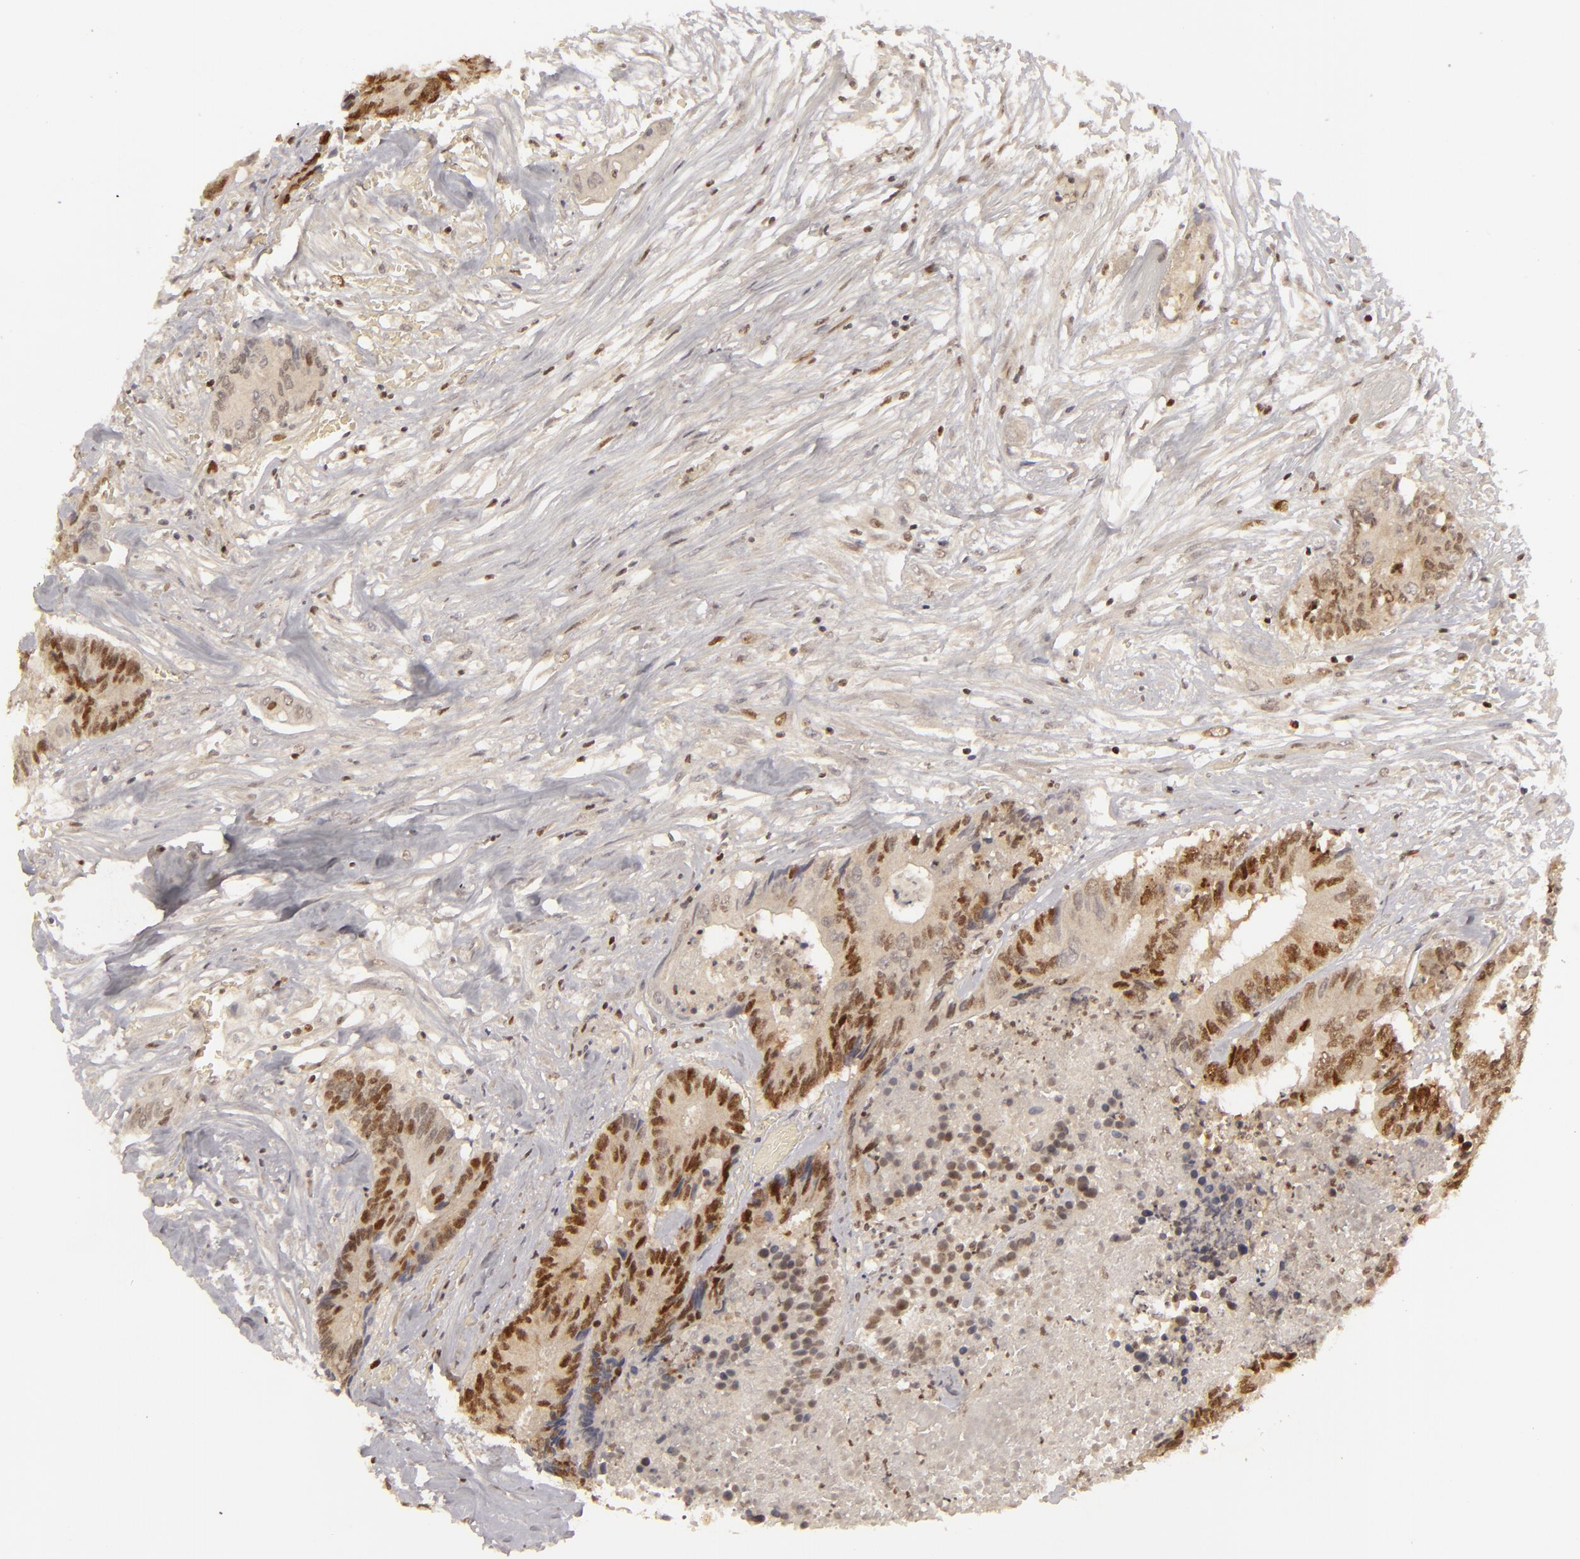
{"staining": {"intensity": "strong", "quantity": ">75%", "location": "nuclear"}, "tissue": "colorectal cancer", "cell_type": "Tumor cells", "image_type": "cancer", "snomed": [{"axis": "morphology", "description": "Adenocarcinoma, NOS"}, {"axis": "topography", "description": "Rectum"}], "caption": "A histopathology image of colorectal cancer stained for a protein reveals strong nuclear brown staining in tumor cells.", "gene": "FEN1", "patient": {"sex": "male", "age": 55}}